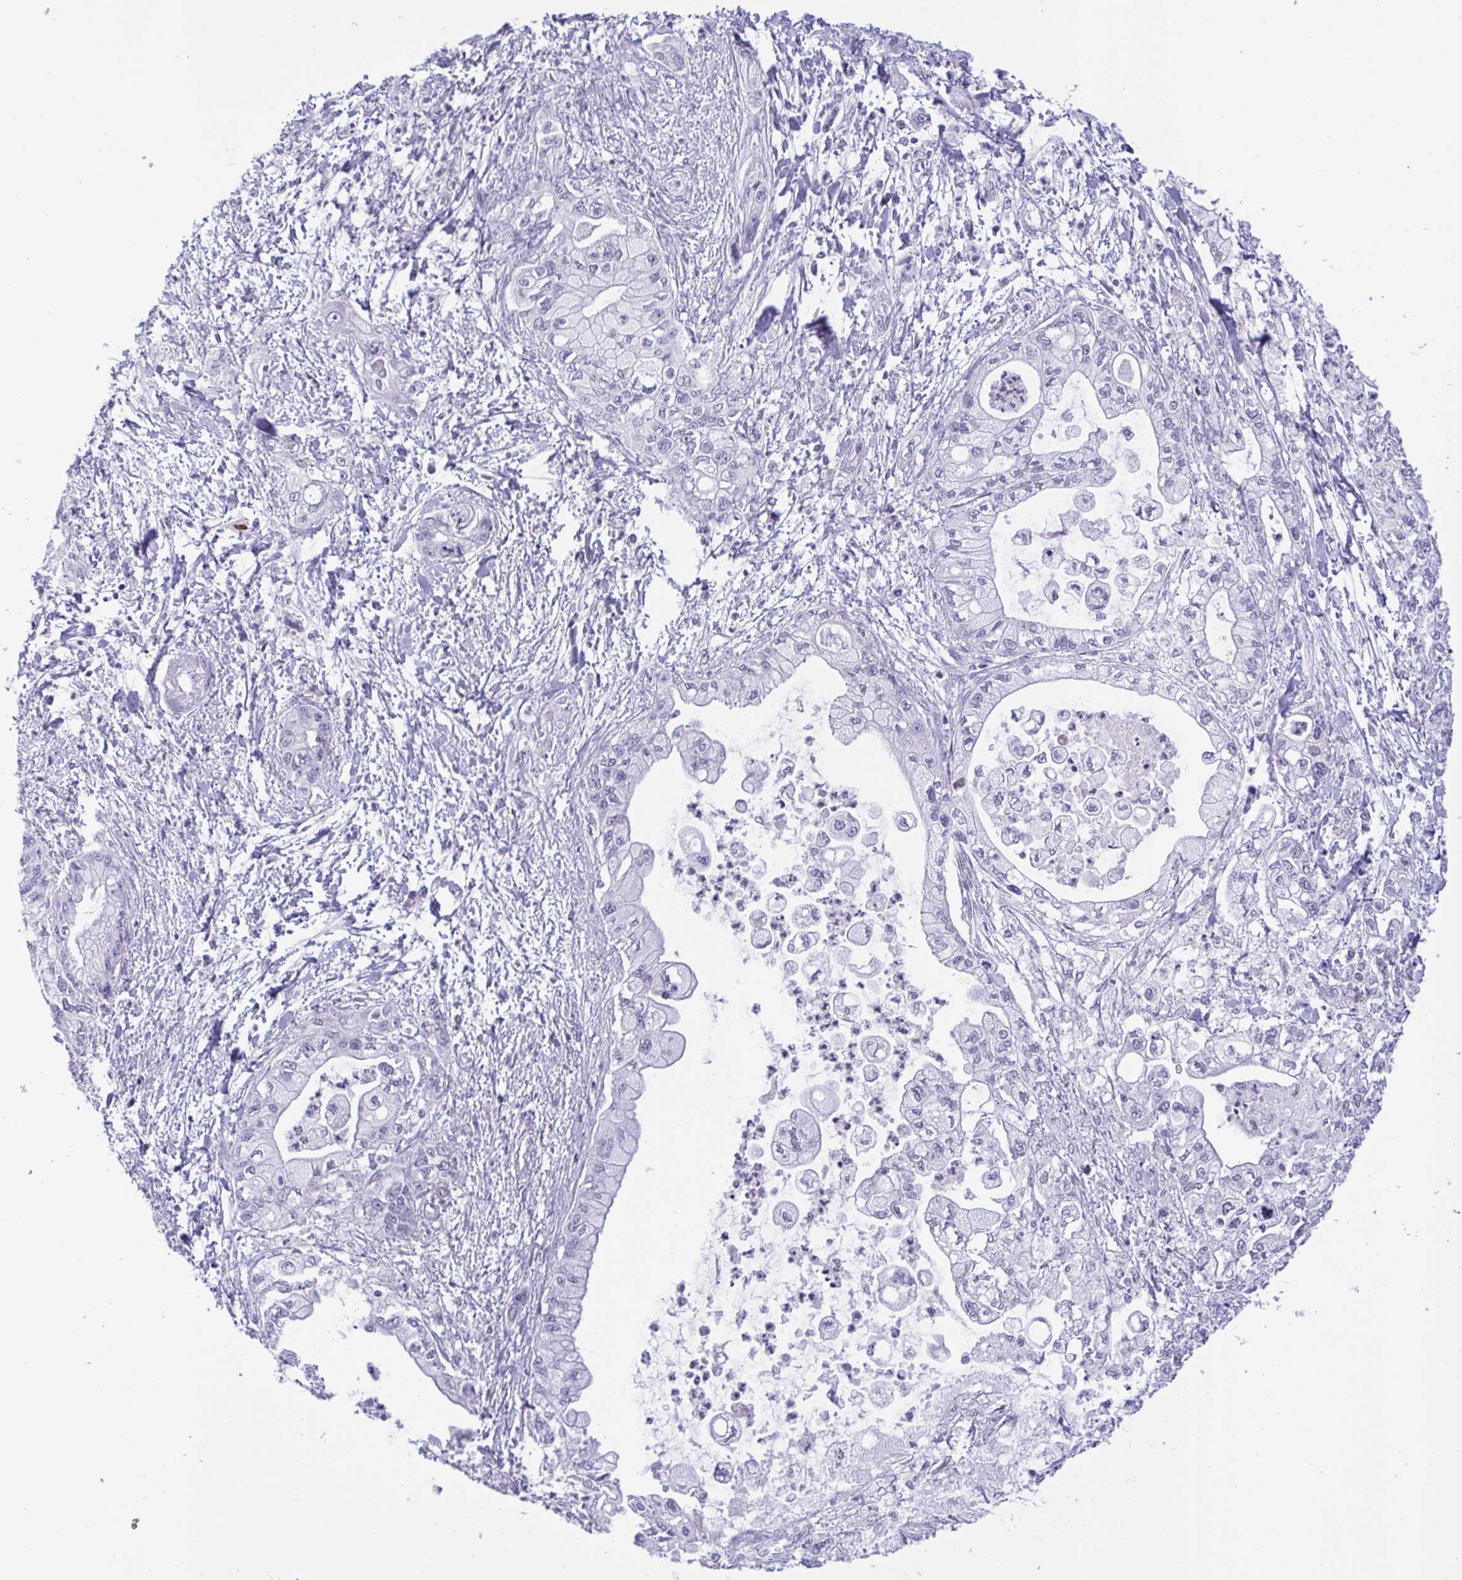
{"staining": {"intensity": "negative", "quantity": "none", "location": "none"}, "tissue": "pancreatic cancer", "cell_type": "Tumor cells", "image_type": "cancer", "snomed": [{"axis": "morphology", "description": "Adenocarcinoma, NOS"}, {"axis": "topography", "description": "Pancreas"}], "caption": "This is an immunohistochemistry (IHC) photomicrograph of human pancreatic adenocarcinoma. There is no expression in tumor cells.", "gene": "EPOP", "patient": {"sex": "male", "age": 61}}